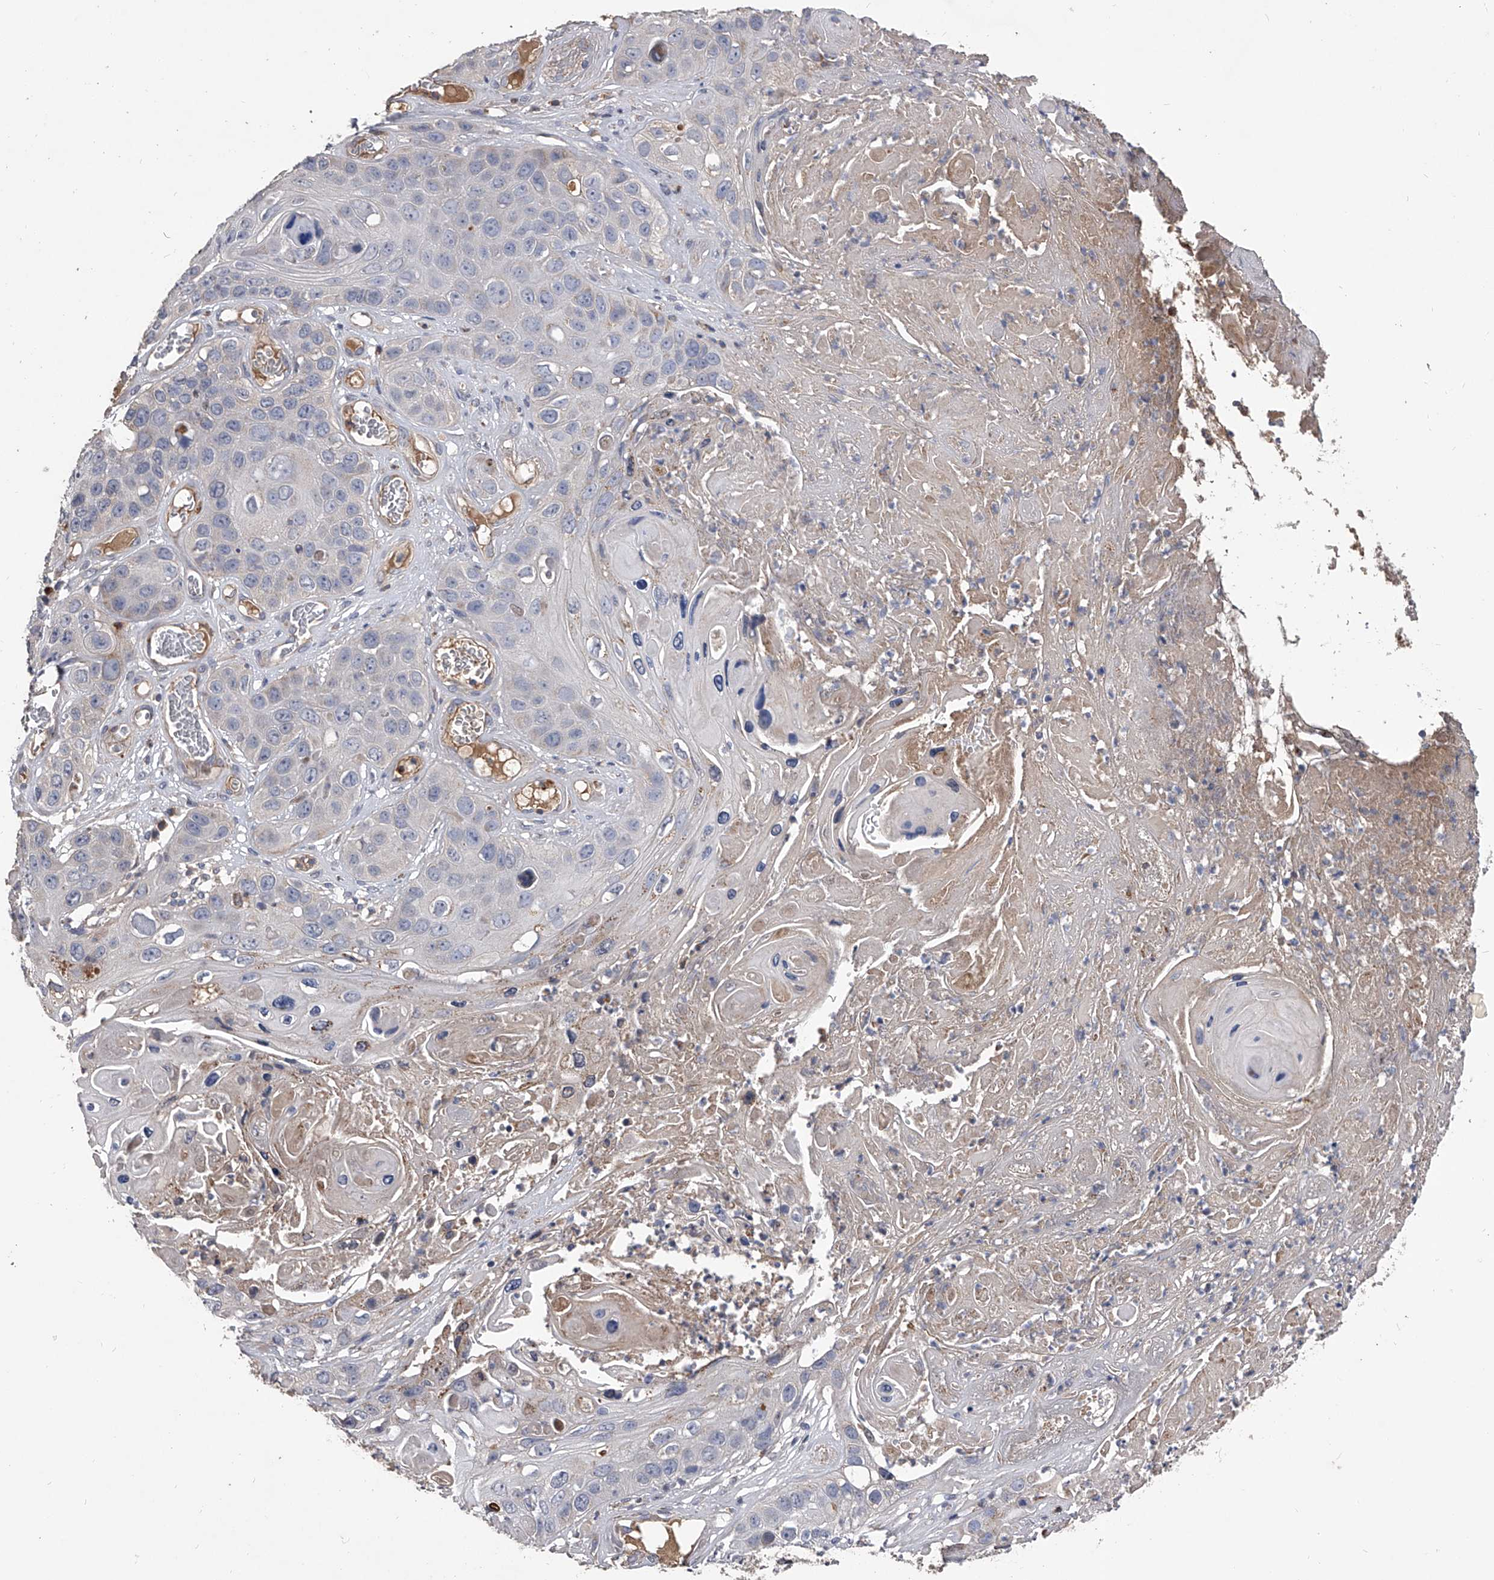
{"staining": {"intensity": "weak", "quantity": "<25%", "location": "cytoplasmic/membranous"}, "tissue": "skin cancer", "cell_type": "Tumor cells", "image_type": "cancer", "snomed": [{"axis": "morphology", "description": "Squamous cell carcinoma, NOS"}, {"axis": "topography", "description": "Skin"}], "caption": "An IHC histopathology image of skin squamous cell carcinoma is shown. There is no staining in tumor cells of skin squamous cell carcinoma.", "gene": "NRP1", "patient": {"sex": "male", "age": 55}}